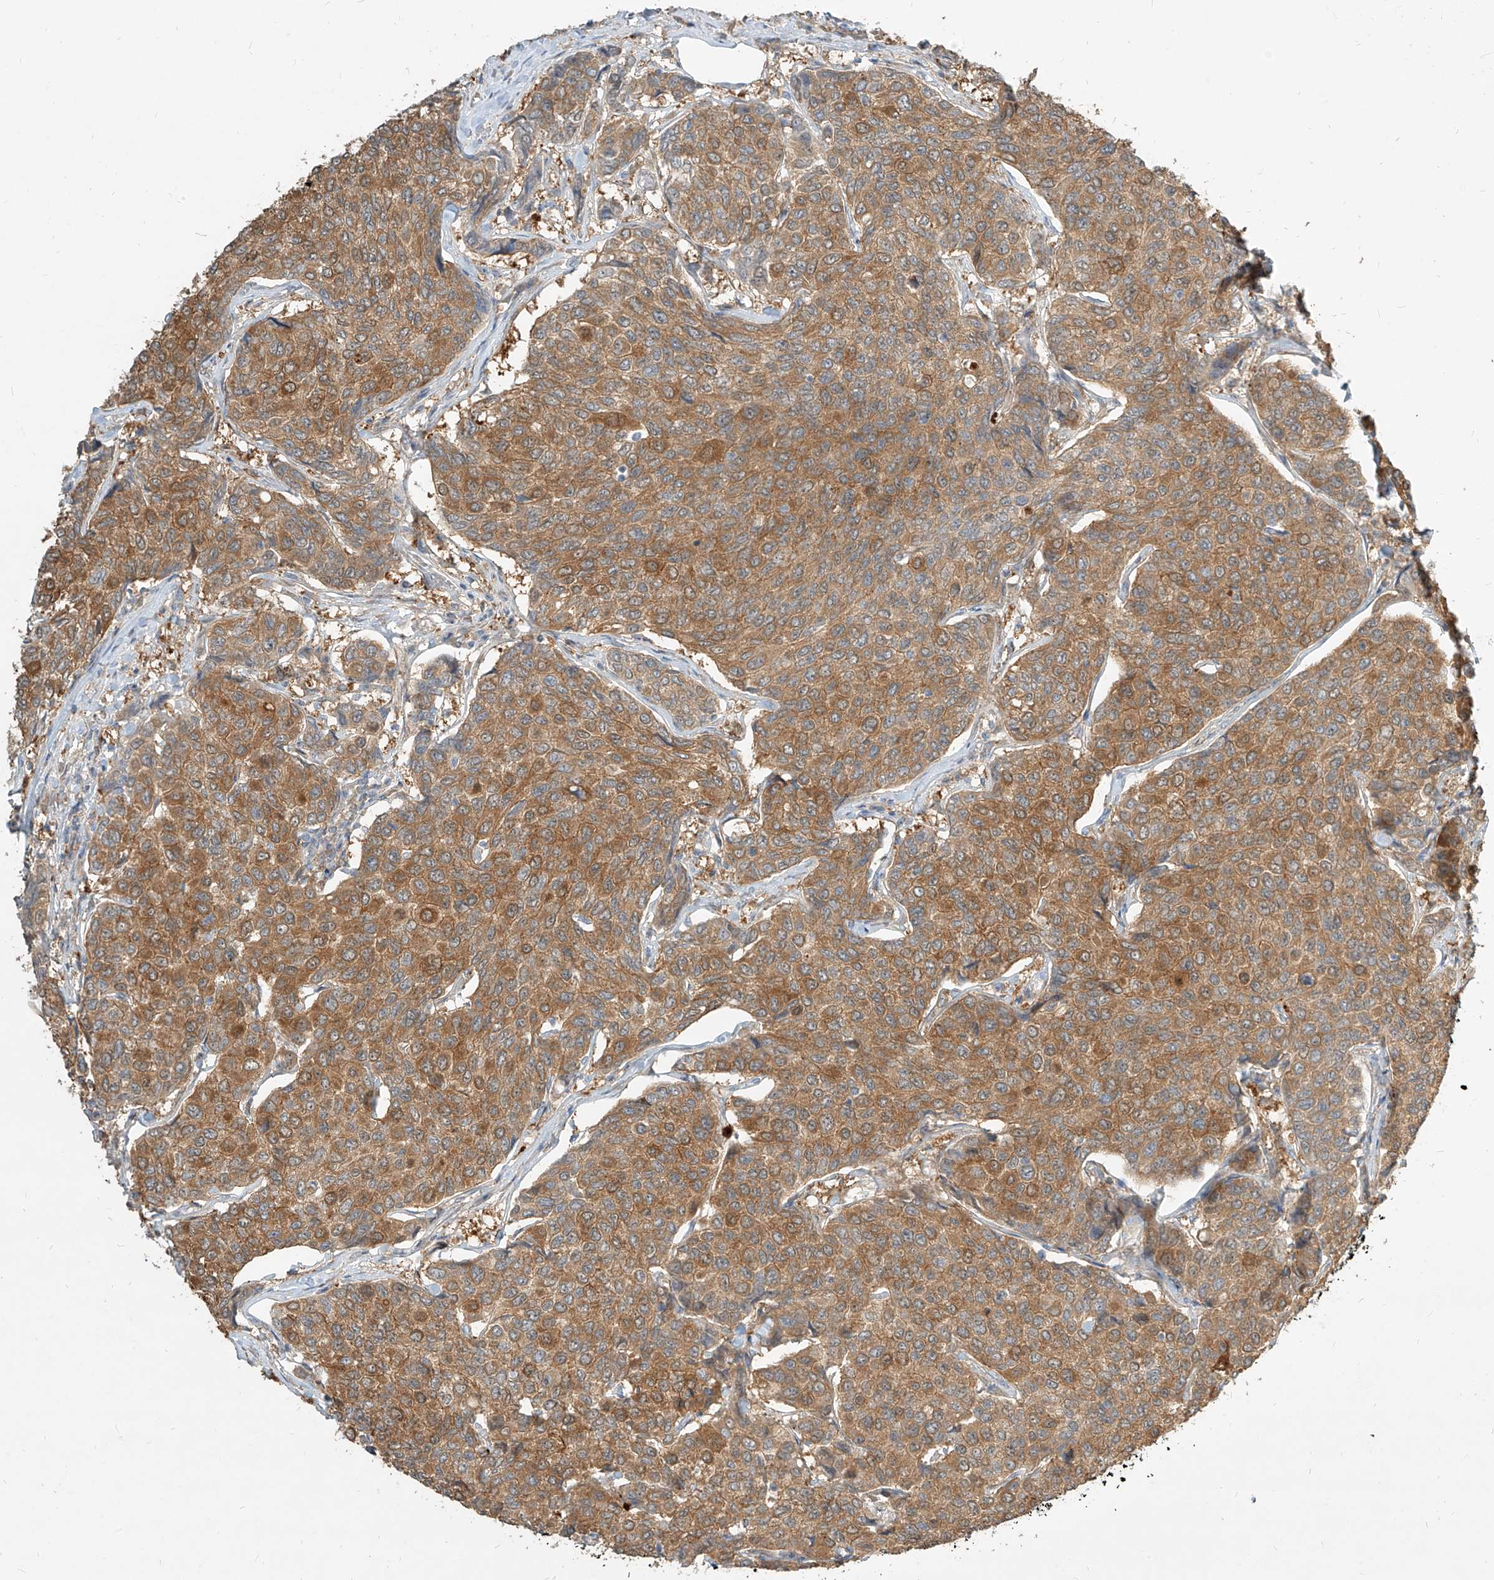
{"staining": {"intensity": "moderate", "quantity": ">75%", "location": "cytoplasmic/membranous"}, "tissue": "breast cancer", "cell_type": "Tumor cells", "image_type": "cancer", "snomed": [{"axis": "morphology", "description": "Duct carcinoma"}, {"axis": "topography", "description": "Breast"}], "caption": "DAB (3,3'-diaminobenzidine) immunohistochemical staining of breast cancer exhibits moderate cytoplasmic/membranous protein expression in approximately >75% of tumor cells.", "gene": "PGD", "patient": {"sex": "female", "age": 55}}